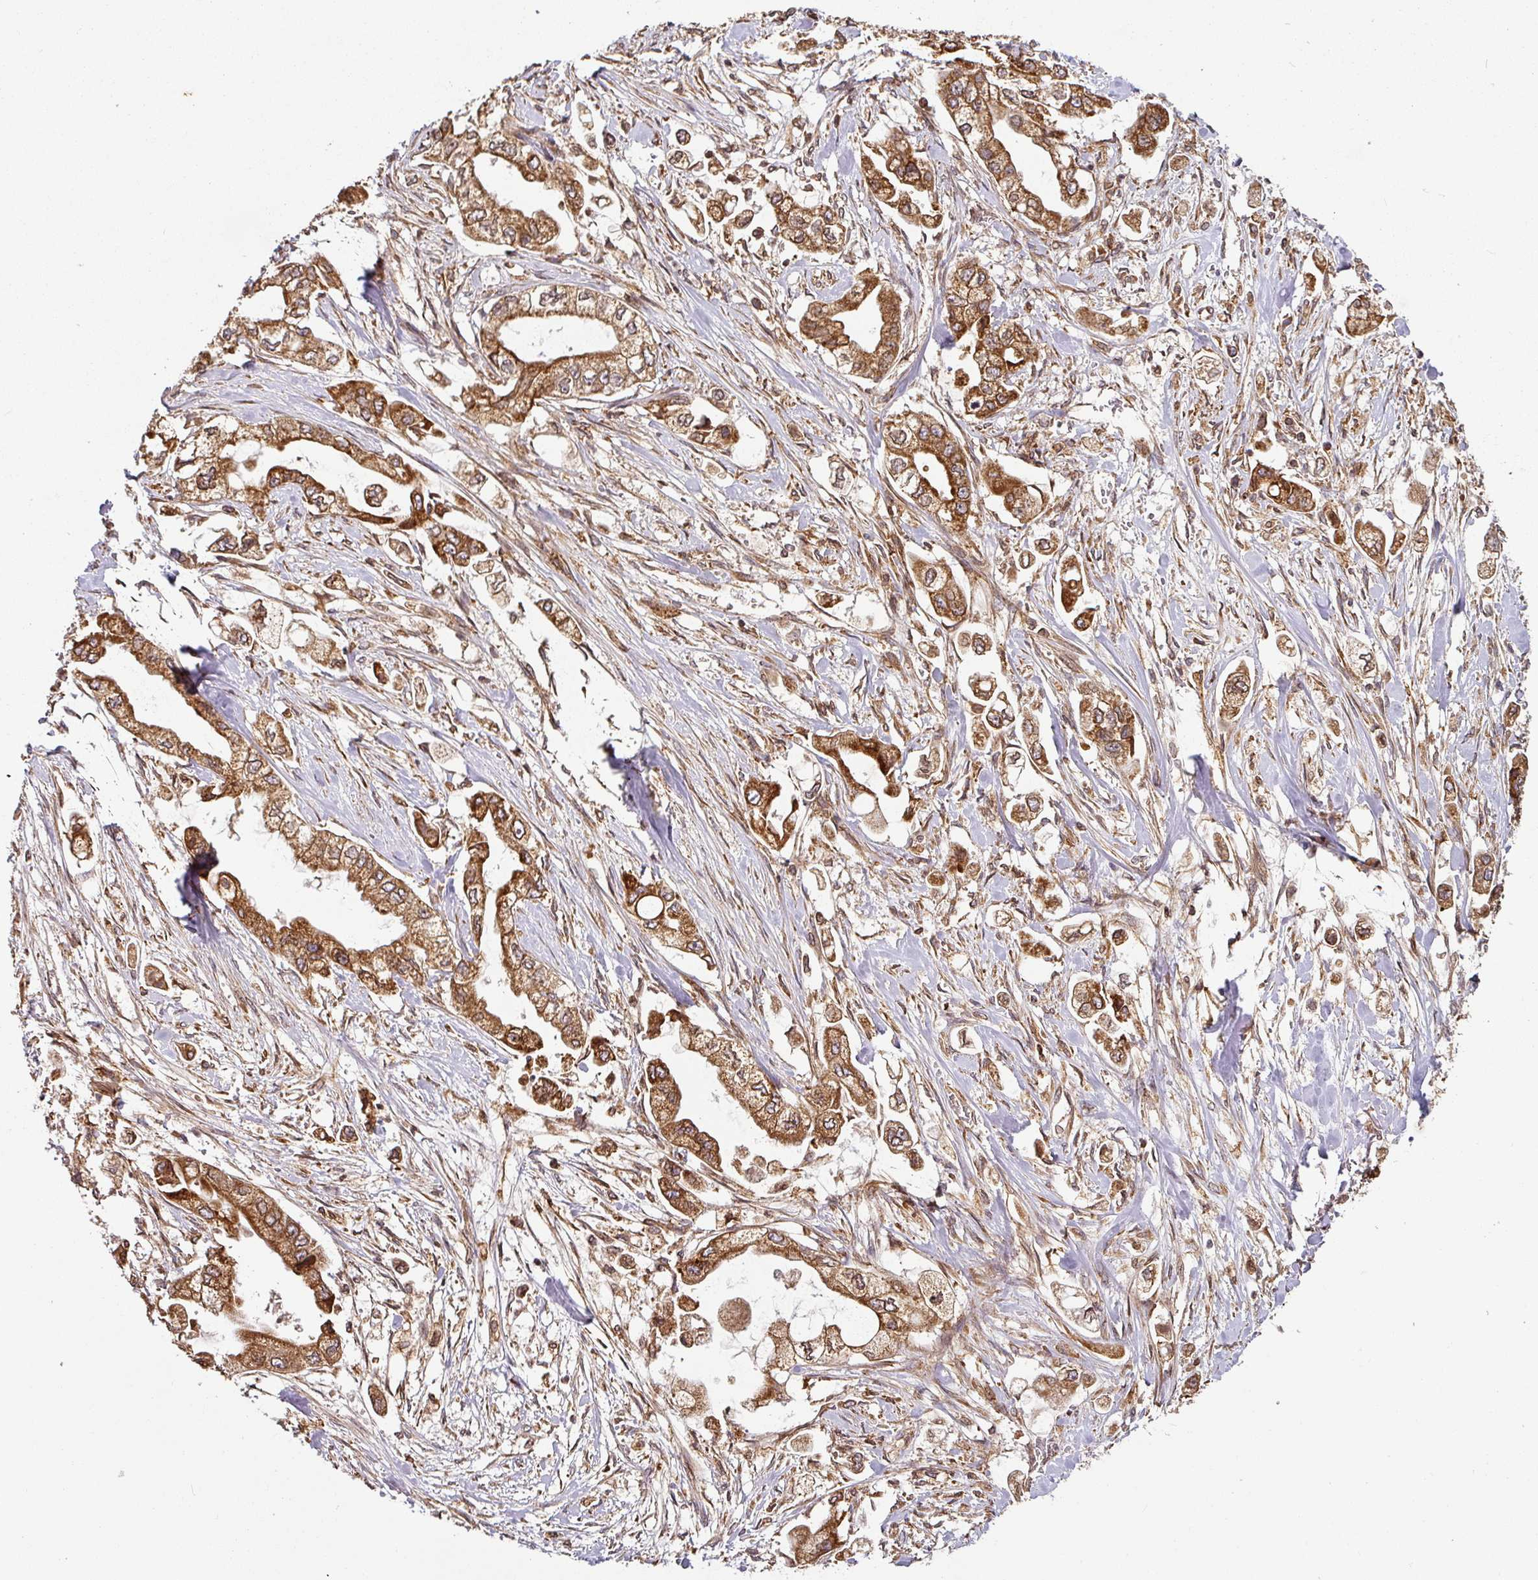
{"staining": {"intensity": "strong", "quantity": ">75%", "location": "cytoplasmic/membranous"}, "tissue": "stomach cancer", "cell_type": "Tumor cells", "image_type": "cancer", "snomed": [{"axis": "morphology", "description": "Adenocarcinoma, NOS"}, {"axis": "topography", "description": "Stomach"}], "caption": "This image shows immunohistochemistry (IHC) staining of human stomach adenocarcinoma, with high strong cytoplasmic/membranous expression in approximately >75% of tumor cells.", "gene": "TRAP1", "patient": {"sex": "male", "age": 62}}